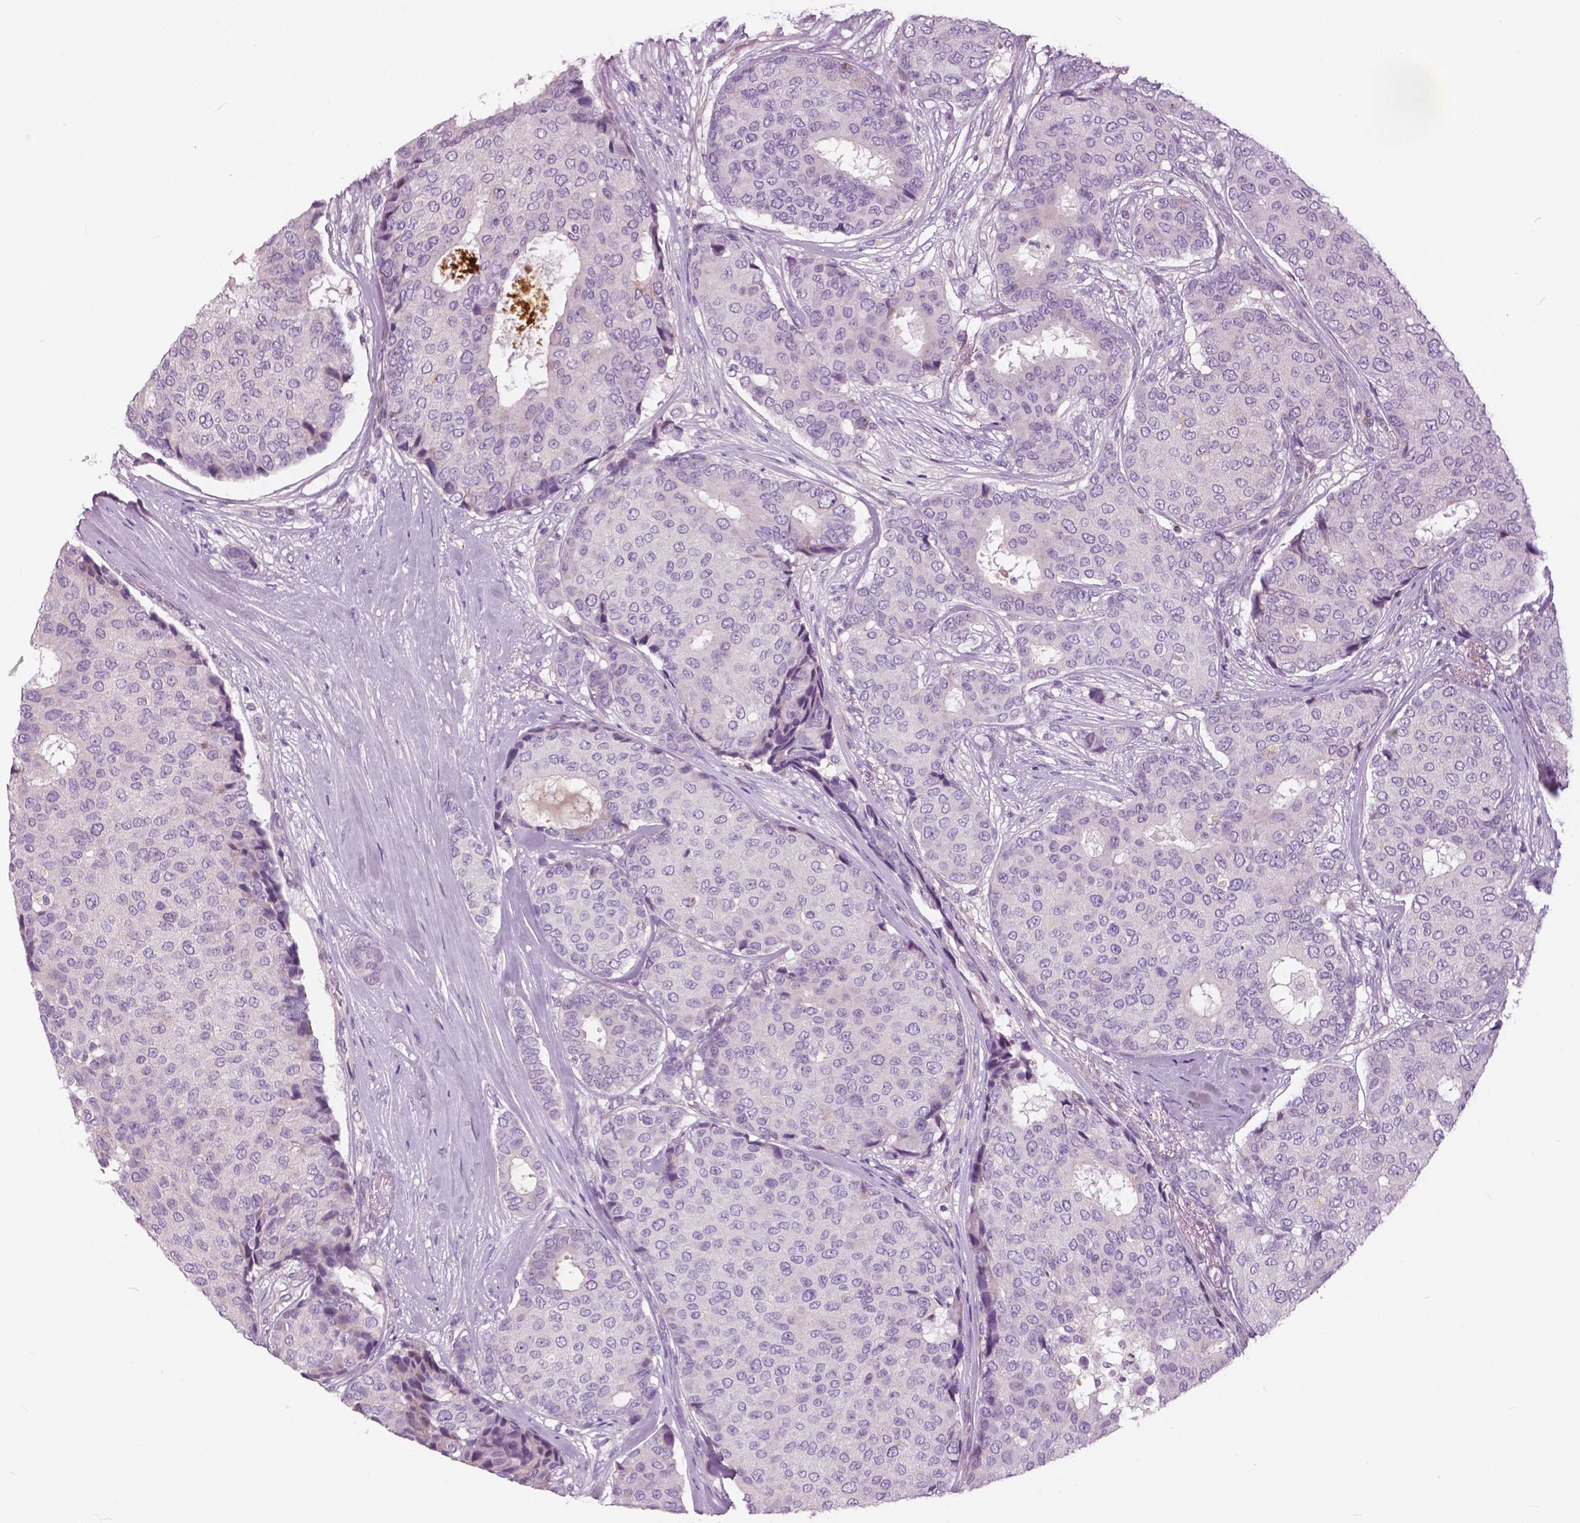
{"staining": {"intensity": "negative", "quantity": "none", "location": "none"}, "tissue": "breast cancer", "cell_type": "Tumor cells", "image_type": "cancer", "snomed": [{"axis": "morphology", "description": "Duct carcinoma"}, {"axis": "topography", "description": "Breast"}], "caption": "This is an immunohistochemistry photomicrograph of human breast intraductal carcinoma. There is no positivity in tumor cells.", "gene": "SERPINI1", "patient": {"sex": "female", "age": 75}}